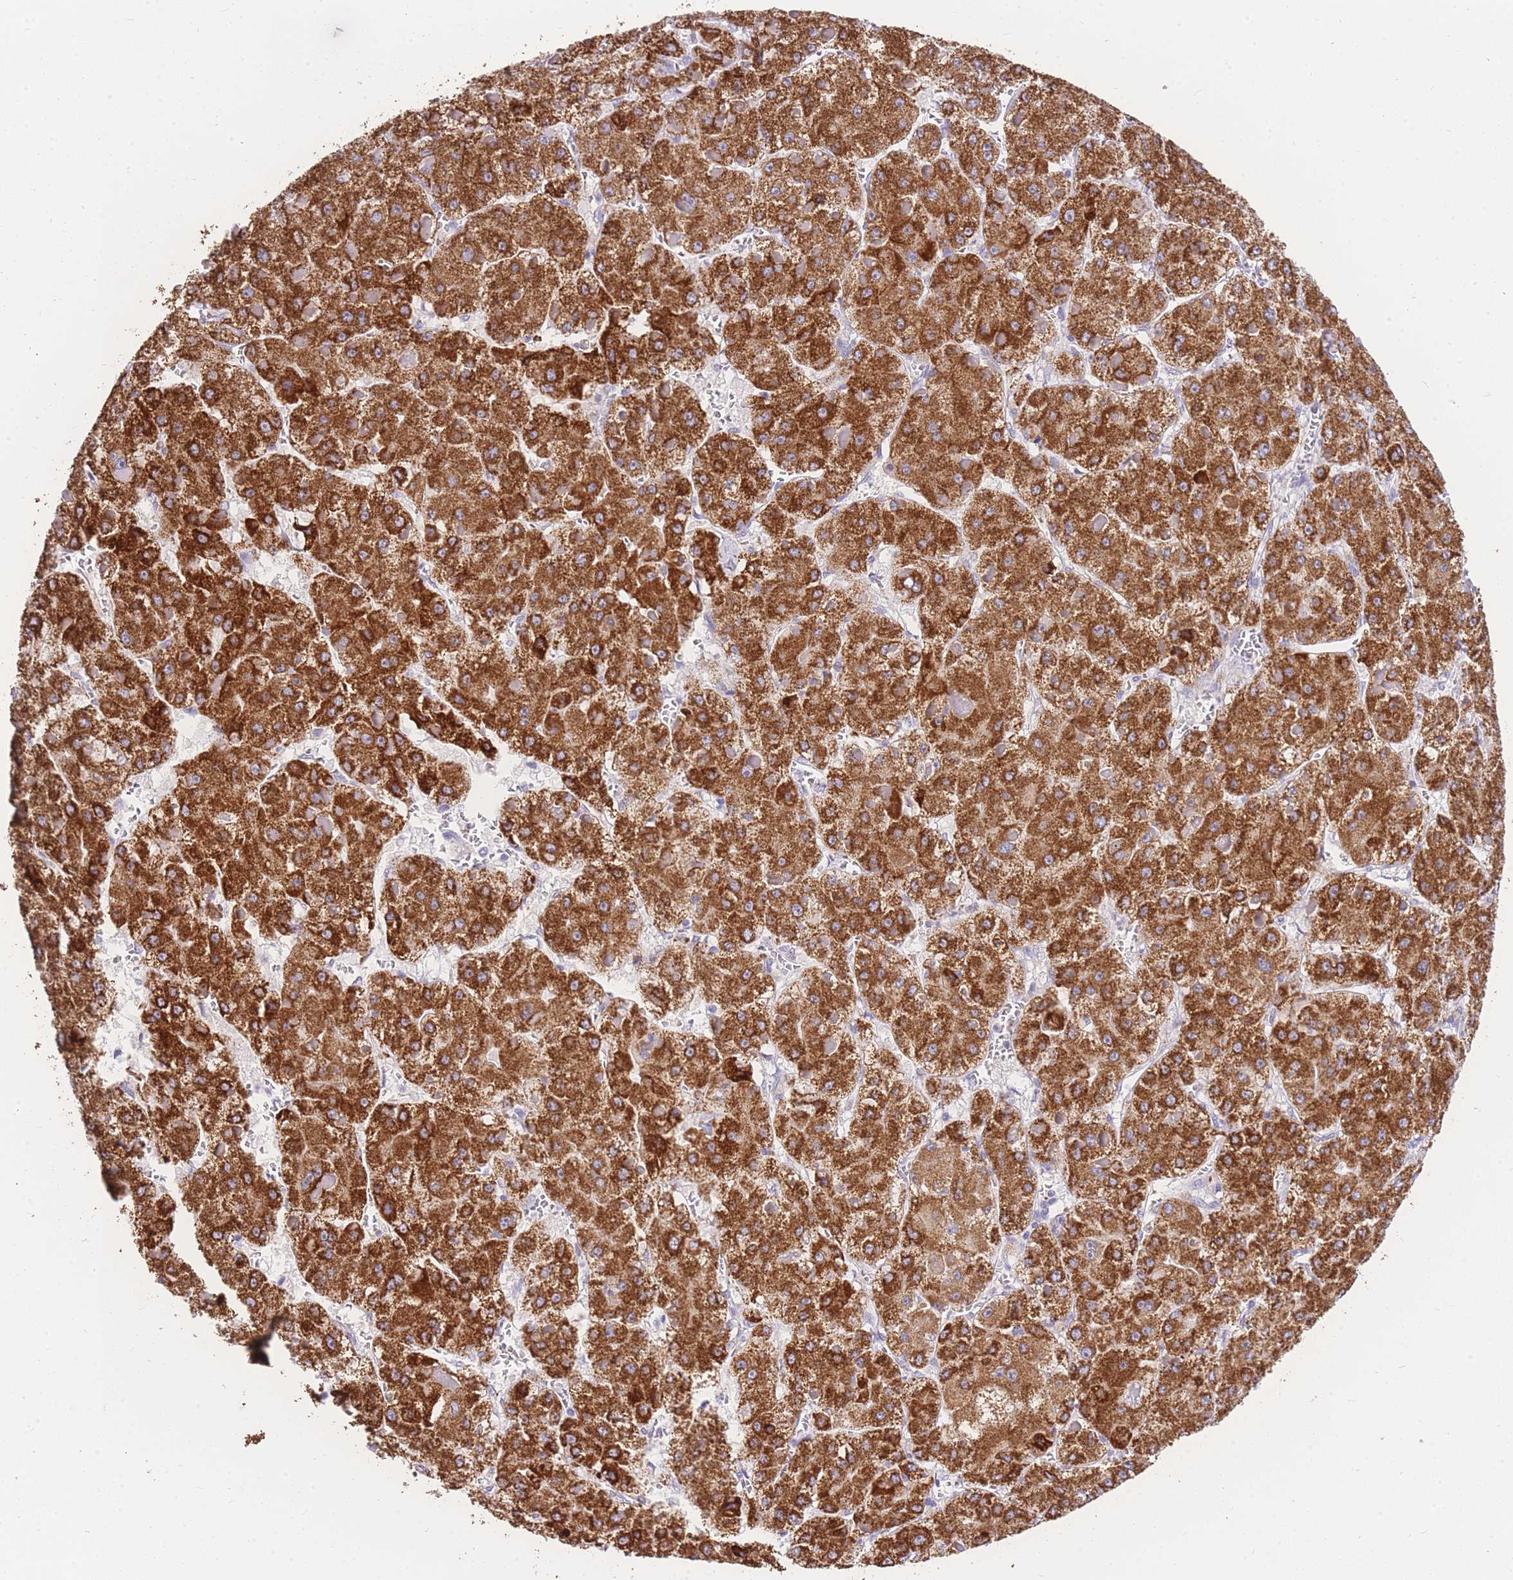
{"staining": {"intensity": "strong", "quantity": ">75%", "location": "cytoplasmic/membranous"}, "tissue": "liver cancer", "cell_type": "Tumor cells", "image_type": "cancer", "snomed": [{"axis": "morphology", "description": "Carcinoma, Hepatocellular, NOS"}, {"axis": "topography", "description": "Liver"}], "caption": "A high-resolution histopathology image shows IHC staining of liver cancer, which displays strong cytoplasmic/membranous positivity in approximately >75% of tumor cells.", "gene": "C2orf88", "patient": {"sex": "female", "age": 73}}